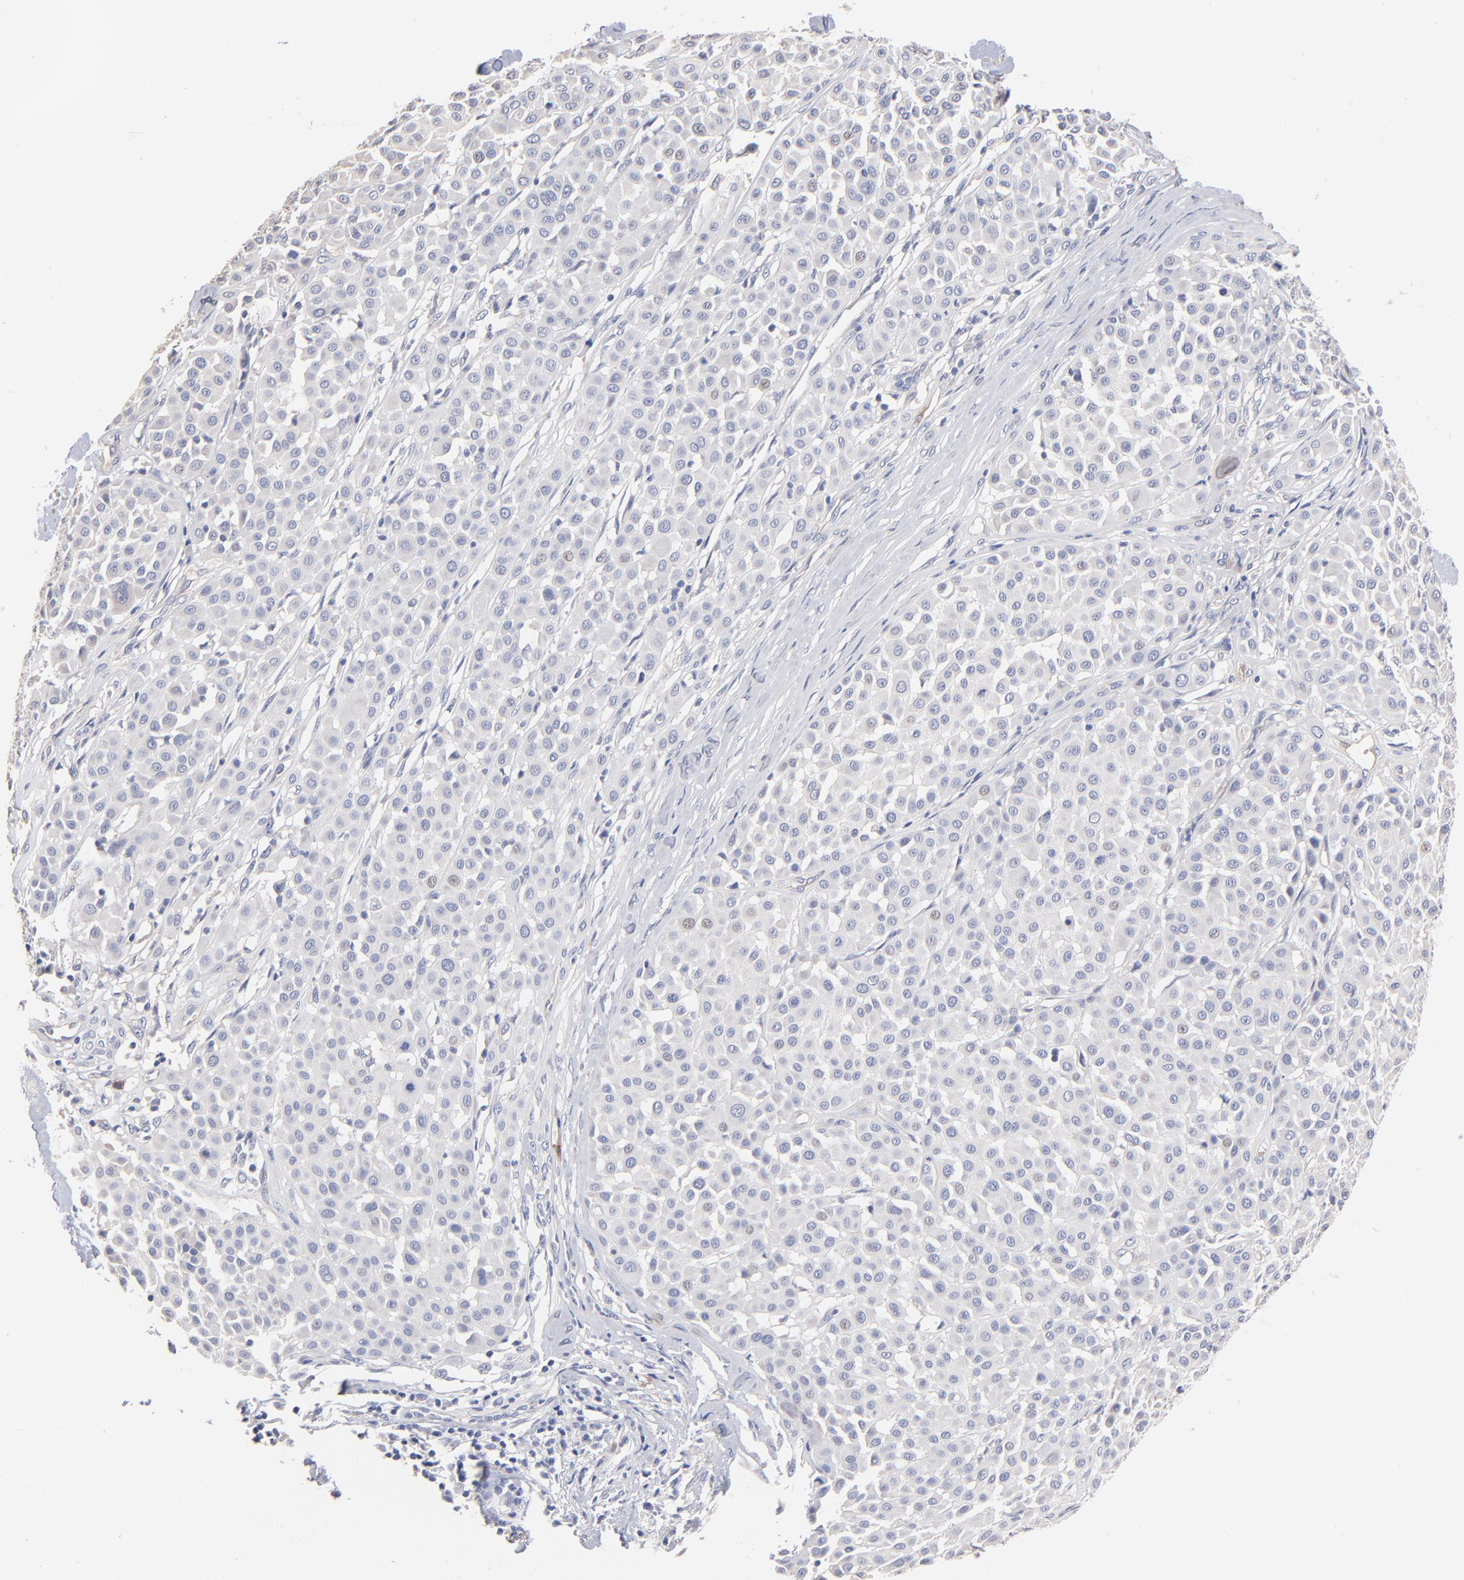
{"staining": {"intensity": "negative", "quantity": "none", "location": "none"}, "tissue": "melanoma", "cell_type": "Tumor cells", "image_type": "cancer", "snomed": [{"axis": "morphology", "description": "Malignant melanoma, Metastatic site"}, {"axis": "topography", "description": "Soft tissue"}], "caption": "An image of malignant melanoma (metastatic site) stained for a protein displays no brown staining in tumor cells.", "gene": "ITGA8", "patient": {"sex": "male", "age": 41}}